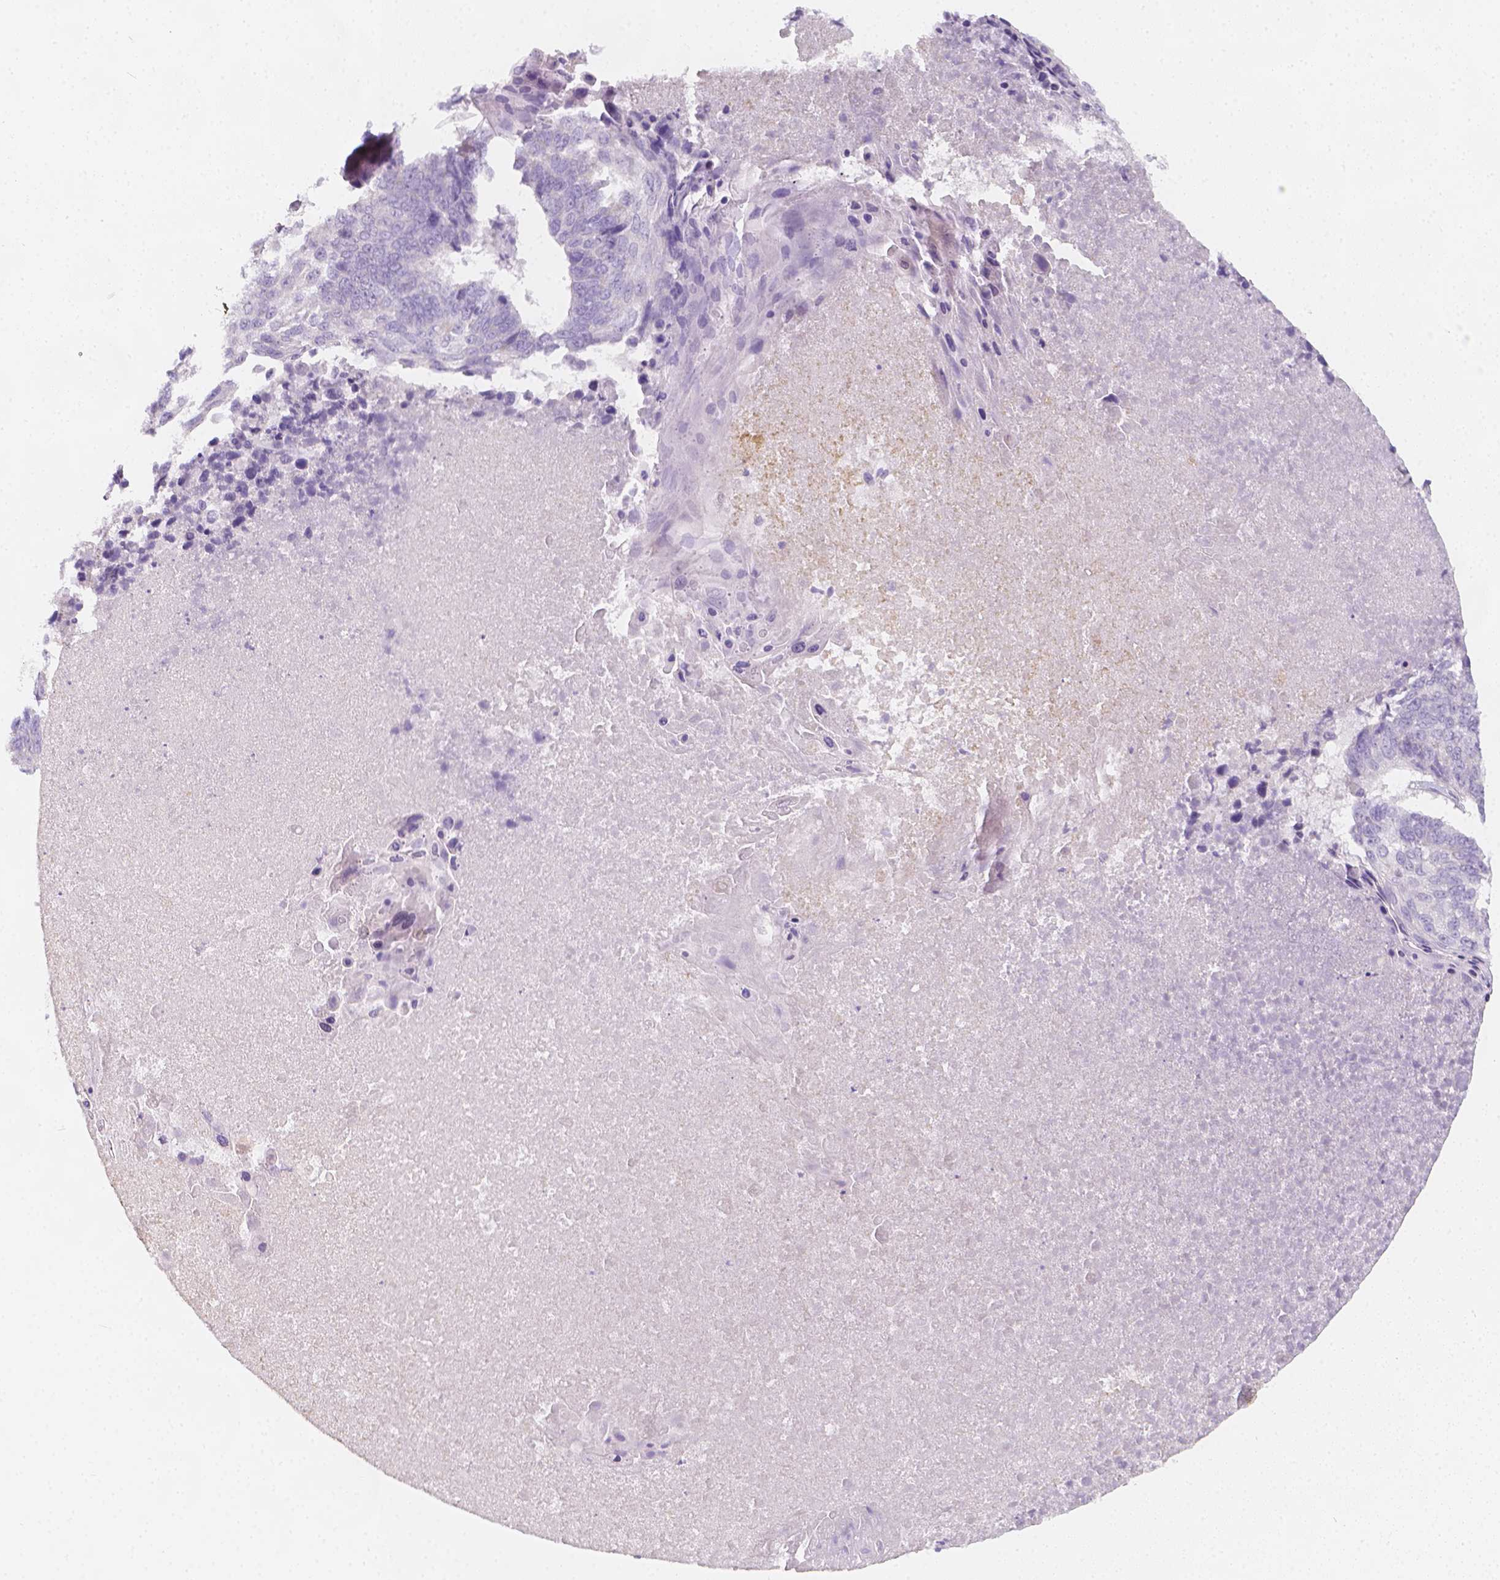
{"staining": {"intensity": "negative", "quantity": "none", "location": "none"}, "tissue": "lung cancer", "cell_type": "Tumor cells", "image_type": "cancer", "snomed": [{"axis": "morphology", "description": "Squamous cell carcinoma, NOS"}, {"axis": "topography", "description": "Lung"}], "caption": "This photomicrograph is of lung cancer stained with immunohistochemistry to label a protein in brown with the nuclei are counter-stained blue. There is no staining in tumor cells. The staining was performed using DAB to visualize the protein expression in brown, while the nuclei were stained in blue with hematoxylin (Magnification: 20x).", "gene": "RBFOX1", "patient": {"sex": "male", "age": 73}}